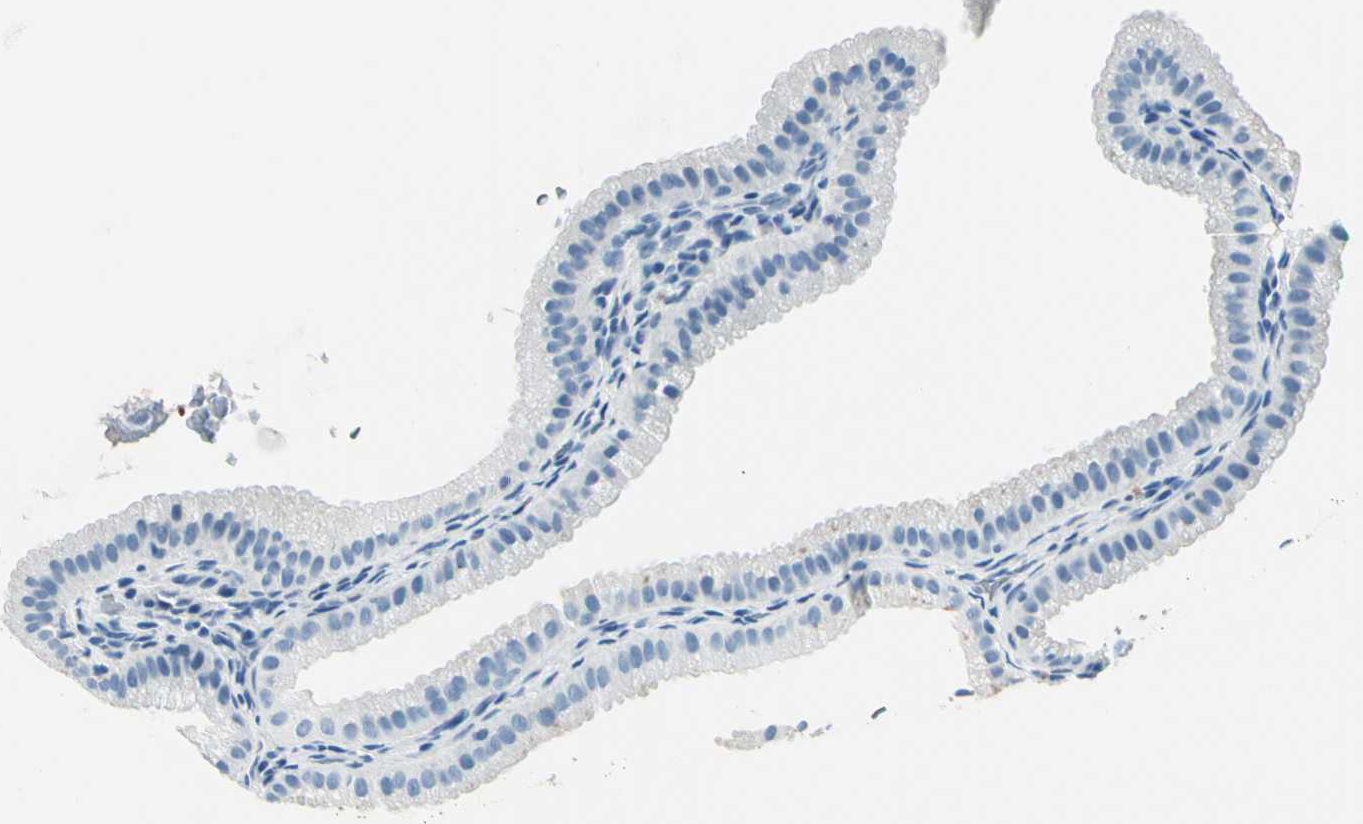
{"staining": {"intensity": "negative", "quantity": "none", "location": "none"}, "tissue": "gallbladder", "cell_type": "Glandular cells", "image_type": "normal", "snomed": [{"axis": "morphology", "description": "Normal tissue, NOS"}, {"axis": "topography", "description": "Gallbladder"}], "caption": "DAB immunohistochemical staining of normal human gallbladder exhibits no significant staining in glandular cells. The staining was performed using DAB to visualize the protein expression in brown, while the nuclei were stained in blue with hematoxylin (Magnification: 20x).", "gene": "CDH15", "patient": {"sex": "female", "age": 64}}